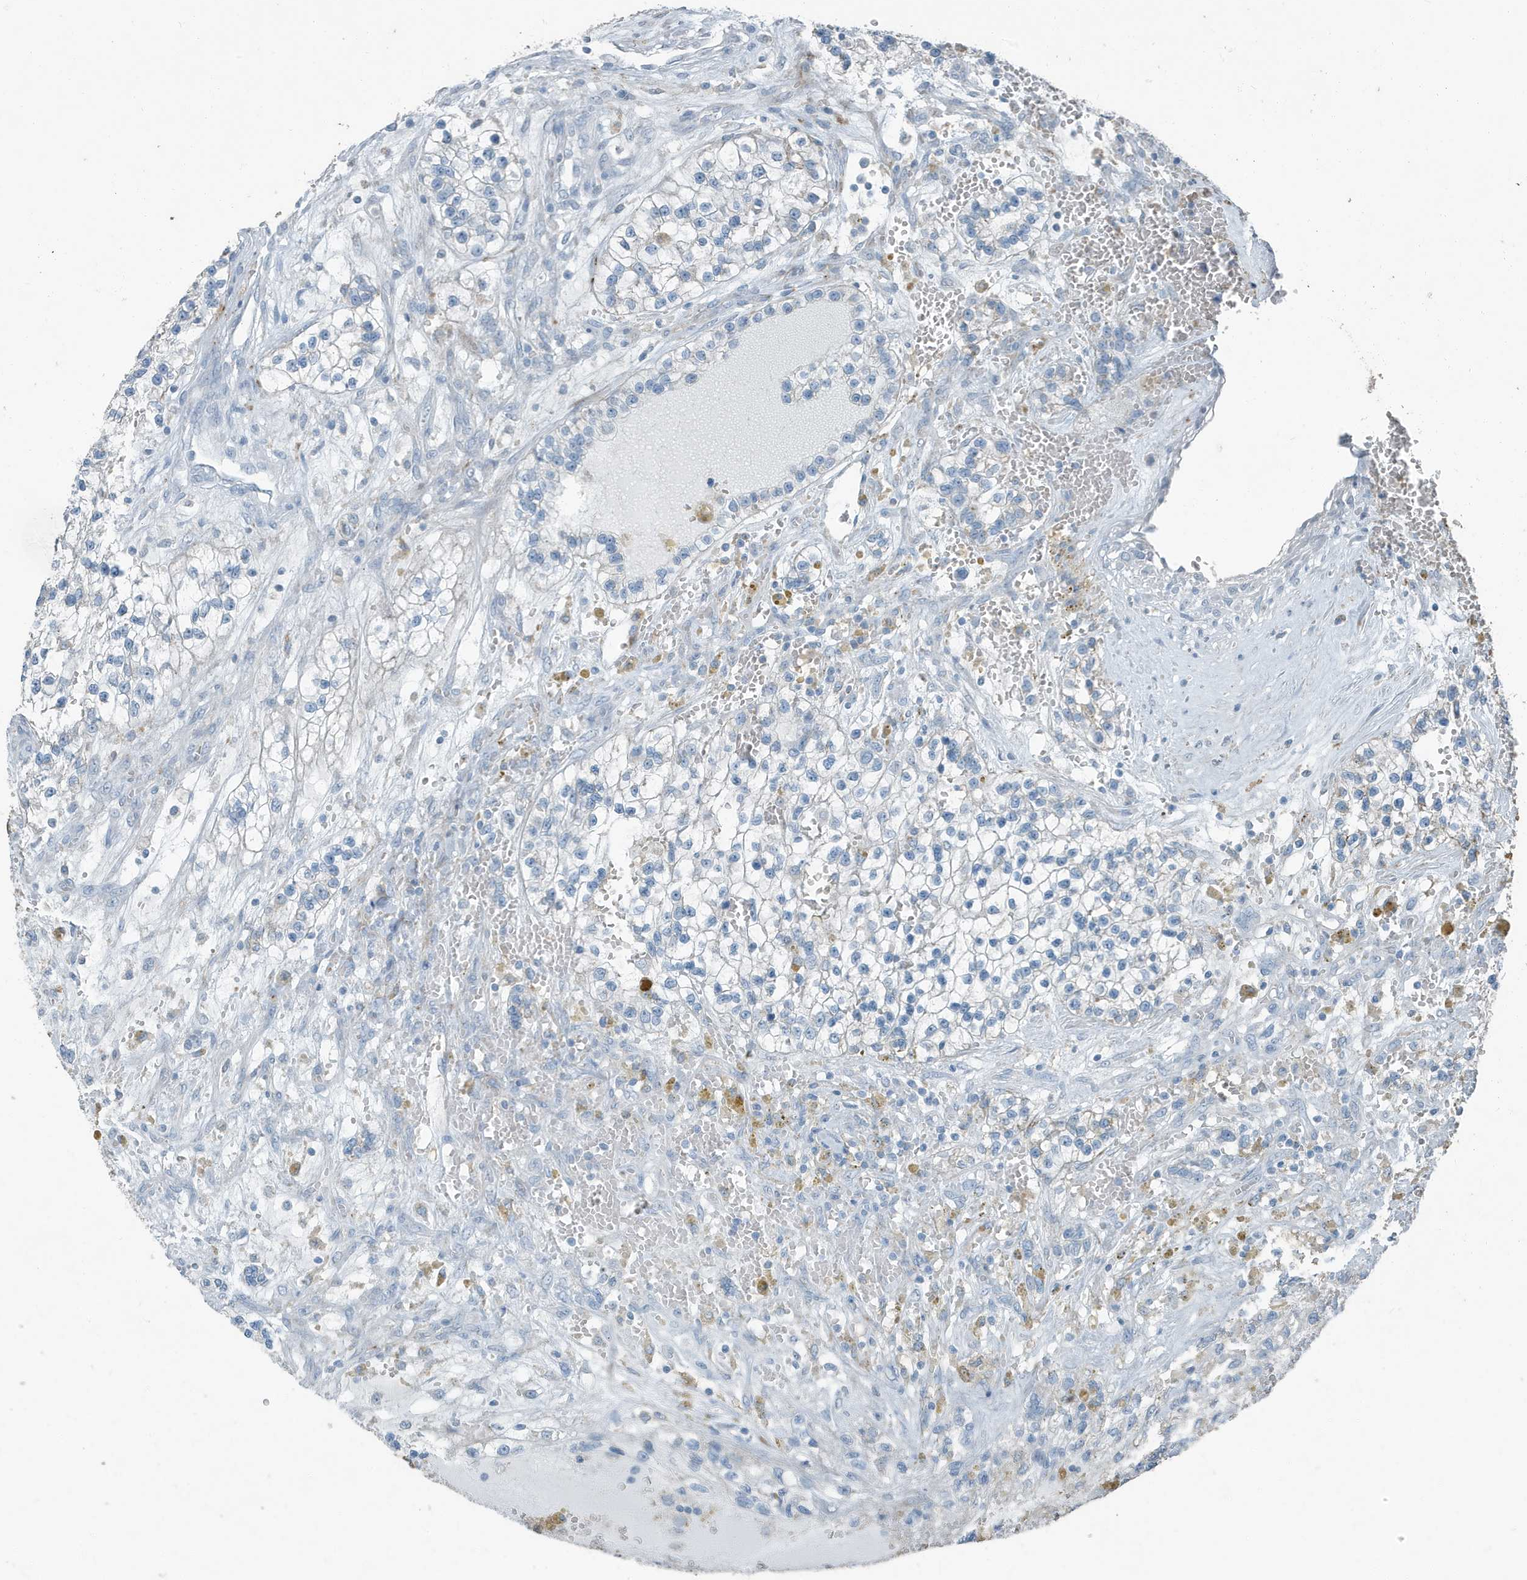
{"staining": {"intensity": "negative", "quantity": "none", "location": "none"}, "tissue": "renal cancer", "cell_type": "Tumor cells", "image_type": "cancer", "snomed": [{"axis": "morphology", "description": "Adenocarcinoma, NOS"}, {"axis": "topography", "description": "Kidney"}], "caption": "Tumor cells are negative for brown protein staining in adenocarcinoma (renal).", "gene": "FAM162A", "patient": {"sex": "female", "age": 57}}